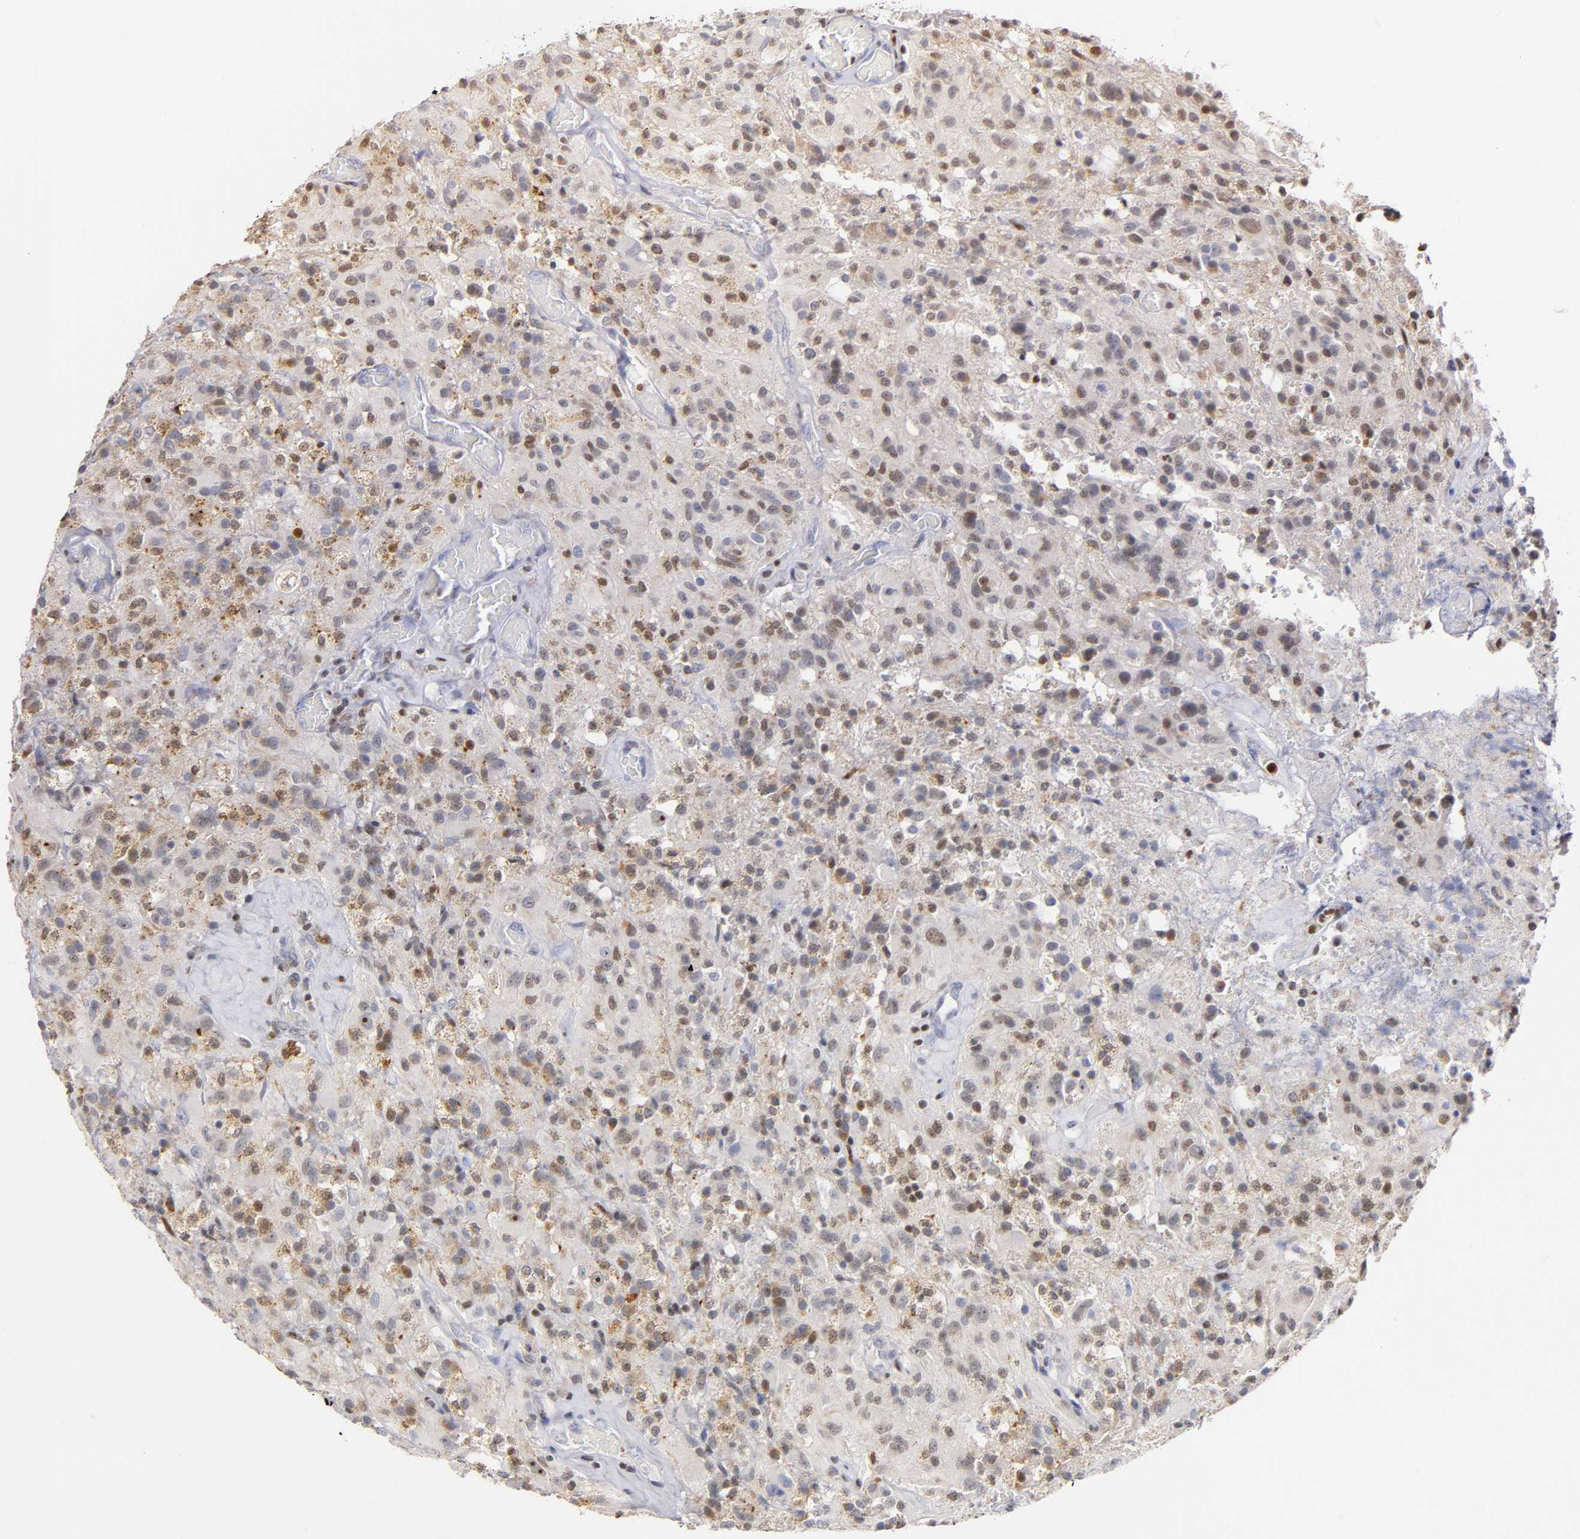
{"staining": {"intensity": "moderate", "quantity": "25%-75%", "location": "nuclear"}, "tissue": "glioma", "cell_type": "Tumor cells", "image_type": "cancer", "snomed": [{"axis": "morphology", "description": "Normal tissue, NOS"}, {"axis": "morphology", "description": "Glioma, malignant, High grade"}, {"axis": "topography", "description": "Cerebral cortex"}], "caption": "Immunohistochemistry (IHC) (DAB) staining of malignant high-grade glioma exhibits moderate nuclear protein expression in approximately 25%-75% of tumor cells.", "gene": "RUNX1", "patient": {"sex": "male", "age": 56}}